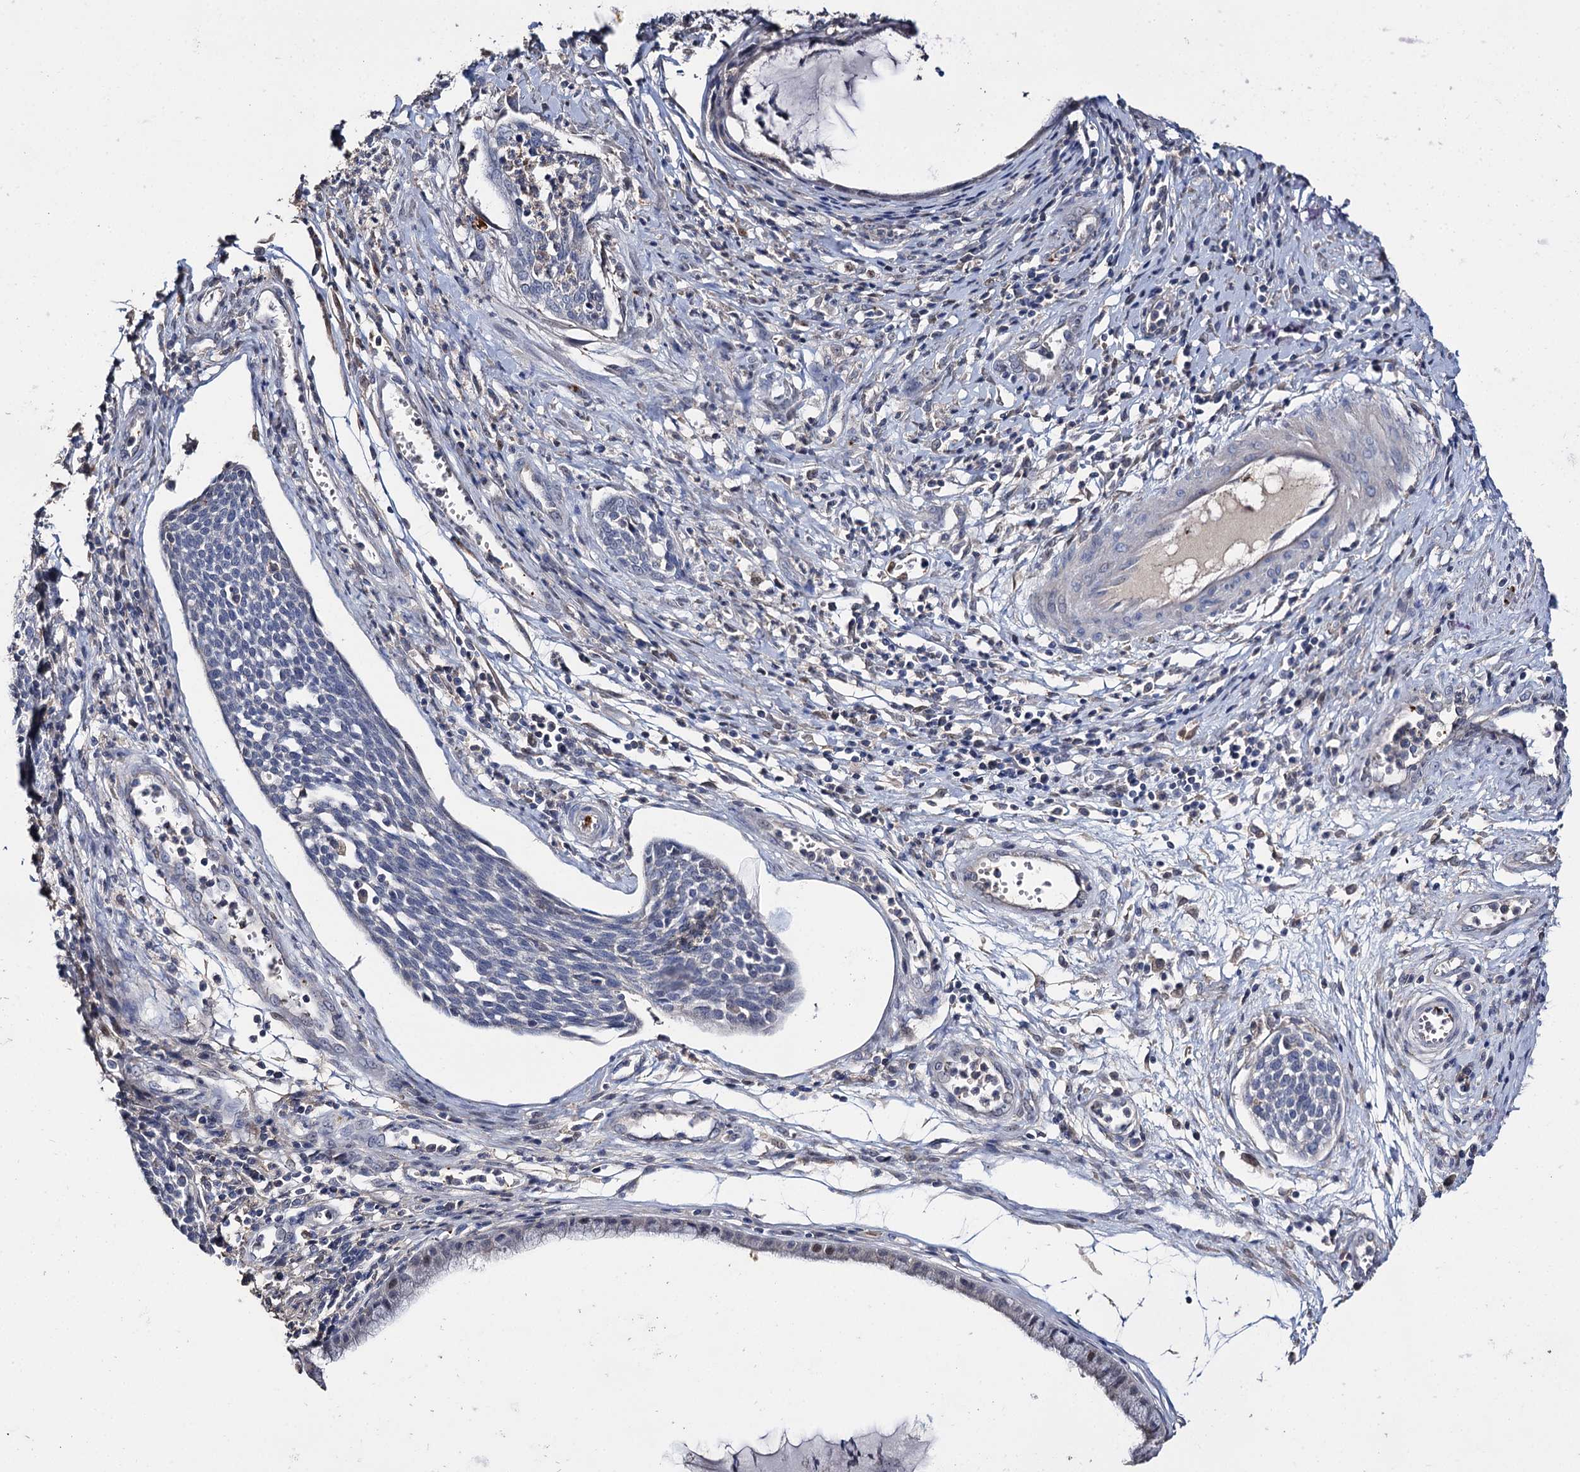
{"staining": {"intensity": "negative", "quantity": "none", "location": "none"}, "tissue": "cervical cancer", "cell_type": "Tumor cells", "image_type": "cancer", "snomed": [{"axis": "morphology", "description": "Squamous cell carcinoma, NOS"}, {"axis": "topography", "description": "Cervix"}], "caption": "Cervical cancer was stained to show a protein in brown. There is no significant positivity in tumor cells.", "gene": "DNAH6", "patient": {"sex": "female", "age": 34}}